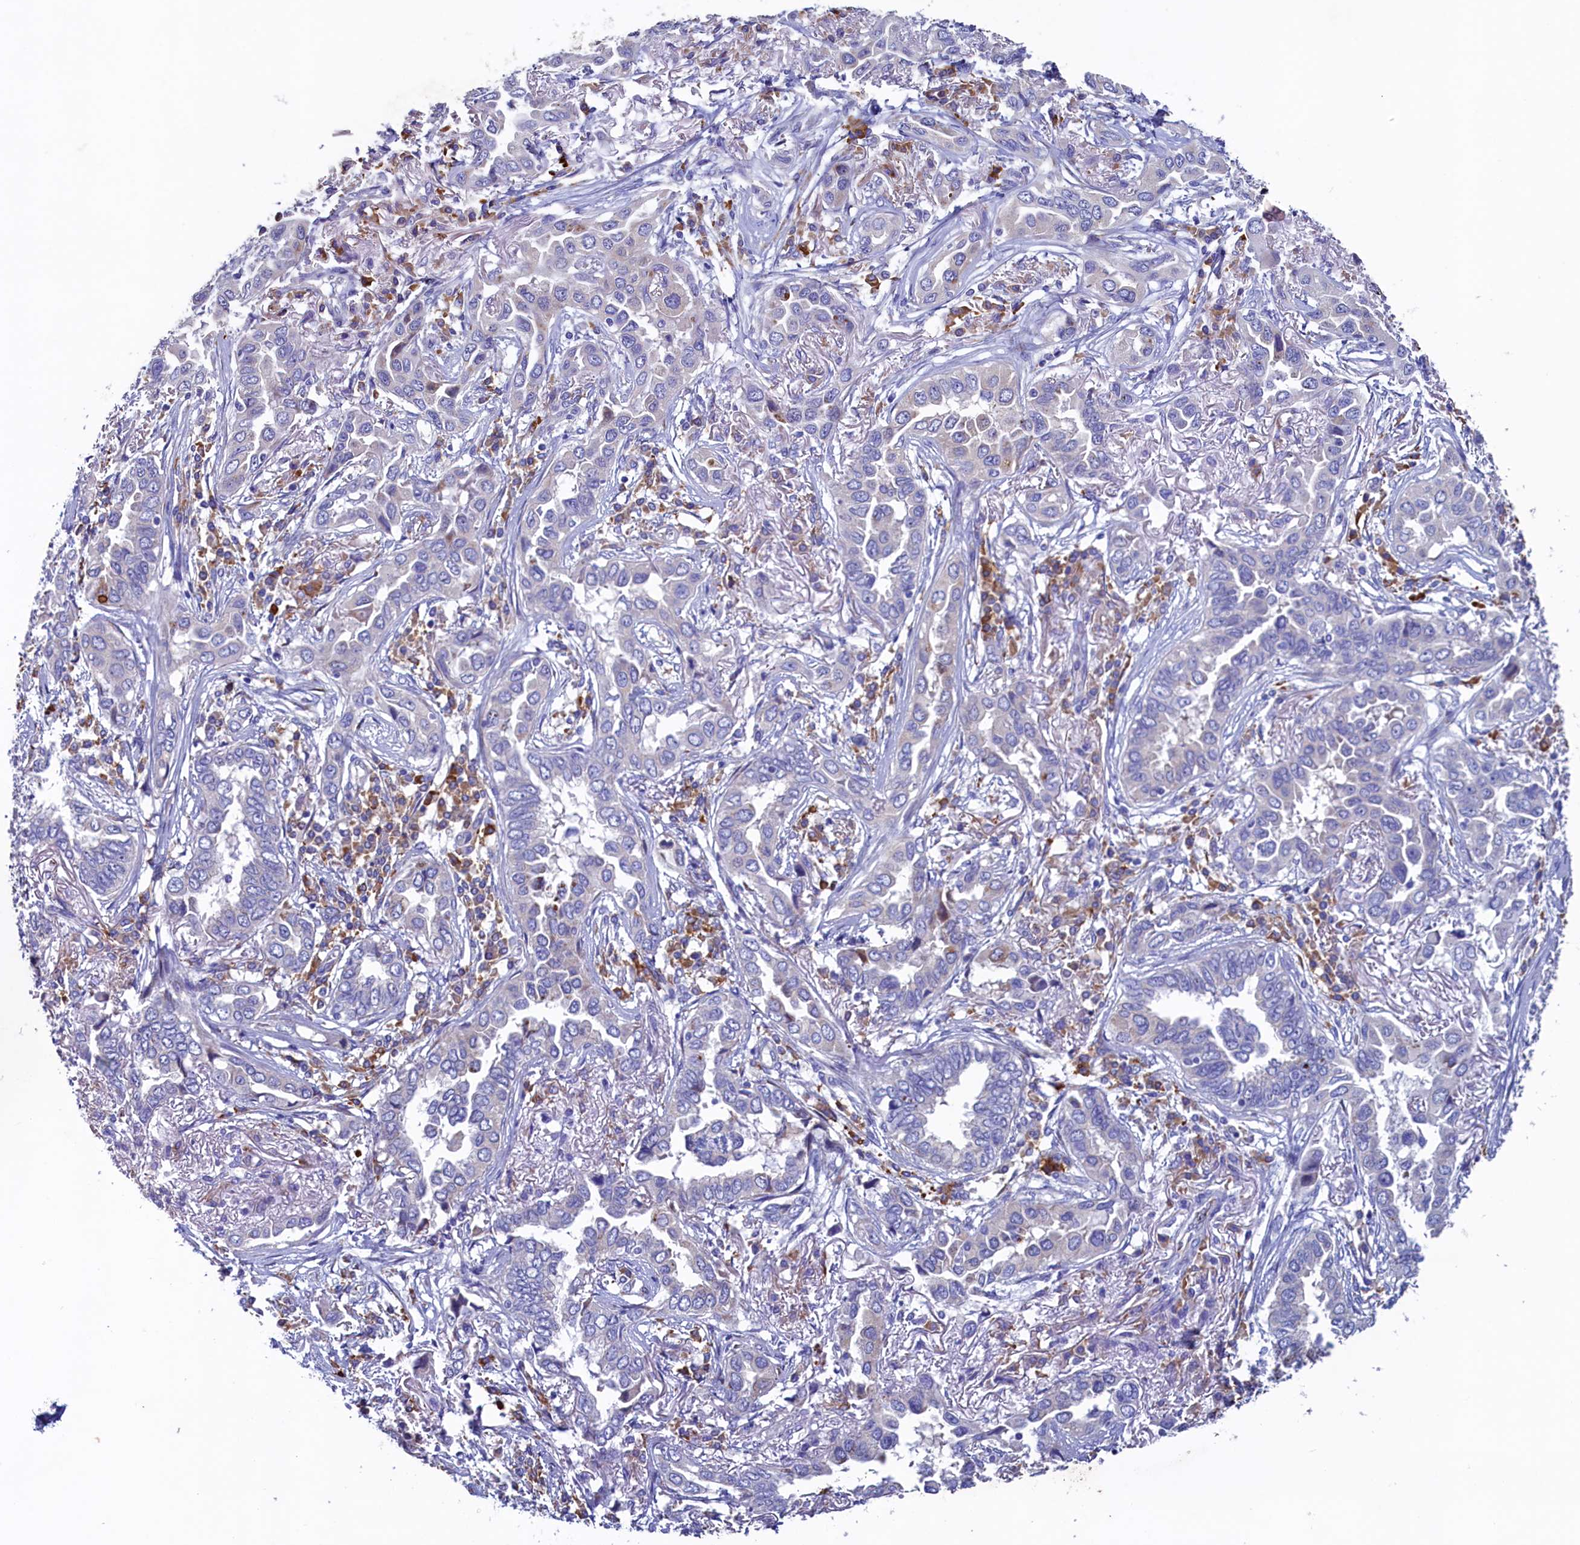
{"staining": {"intensity": "negative", "quantity": "none", "location": "none"}, "tissue": "lung cancer", "cell_type": "Tumor cells", "image_type": "cancer", "snomed": [{"axis": "morphology", "description": "Adenocarcinoma, NOS"}, {"axis": "topography", "description": "Lung"}], "caption": "An immunohistochemistry (IHC) histopathology image of lung cancer is shown. There is no staining in tumor cells of lung cancer.", "gene": "CBLIF", "patient": {"sex": "female", "age": 76}}